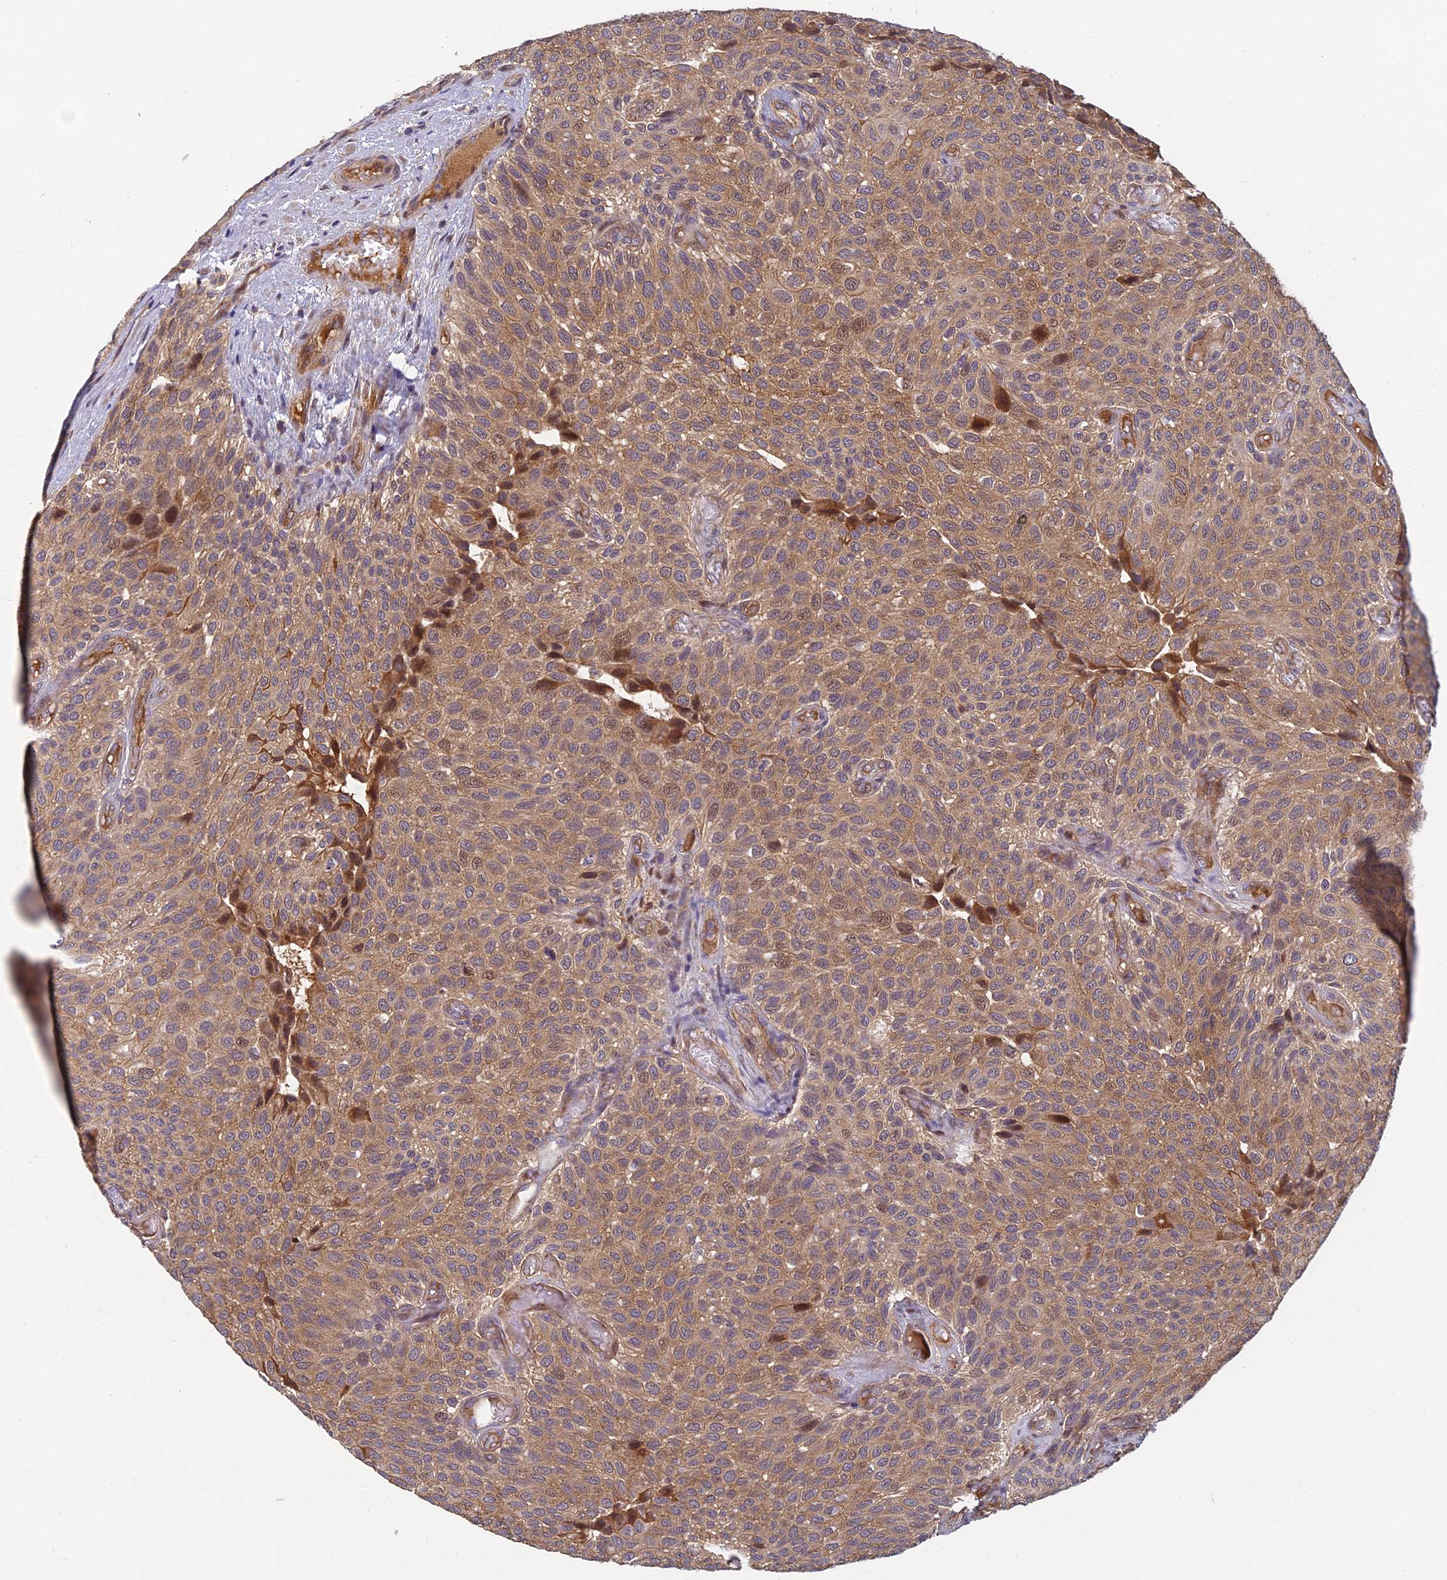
{"staining": {"intensity": "weak", "quantity": ">75%", "location": "cytoplasmic/membranous,nuclear"}, "tissue": "urothelial cancer", "cell_type": "Tumor cells", "image_type": "cancer", "snomed": [{"axis": "morphology", "description": "Urothelial carcinoma, Low grade"}, {"axis": "topography", "description": "Urinary bladder"}], "caption": "Immunohistochemical staining of human urothelial cancer demonstrates low levels of weak cytoplasmic/membranous and nuclear protein positivity in about >75% of tumor cells. The staining is performed using DAB brown chromogen to label protein expression. The nuclei are counter-stained blue using hematoxylin.", "gene": "PIKFYVE", "patient": {"sex": "male", "age": 89}}